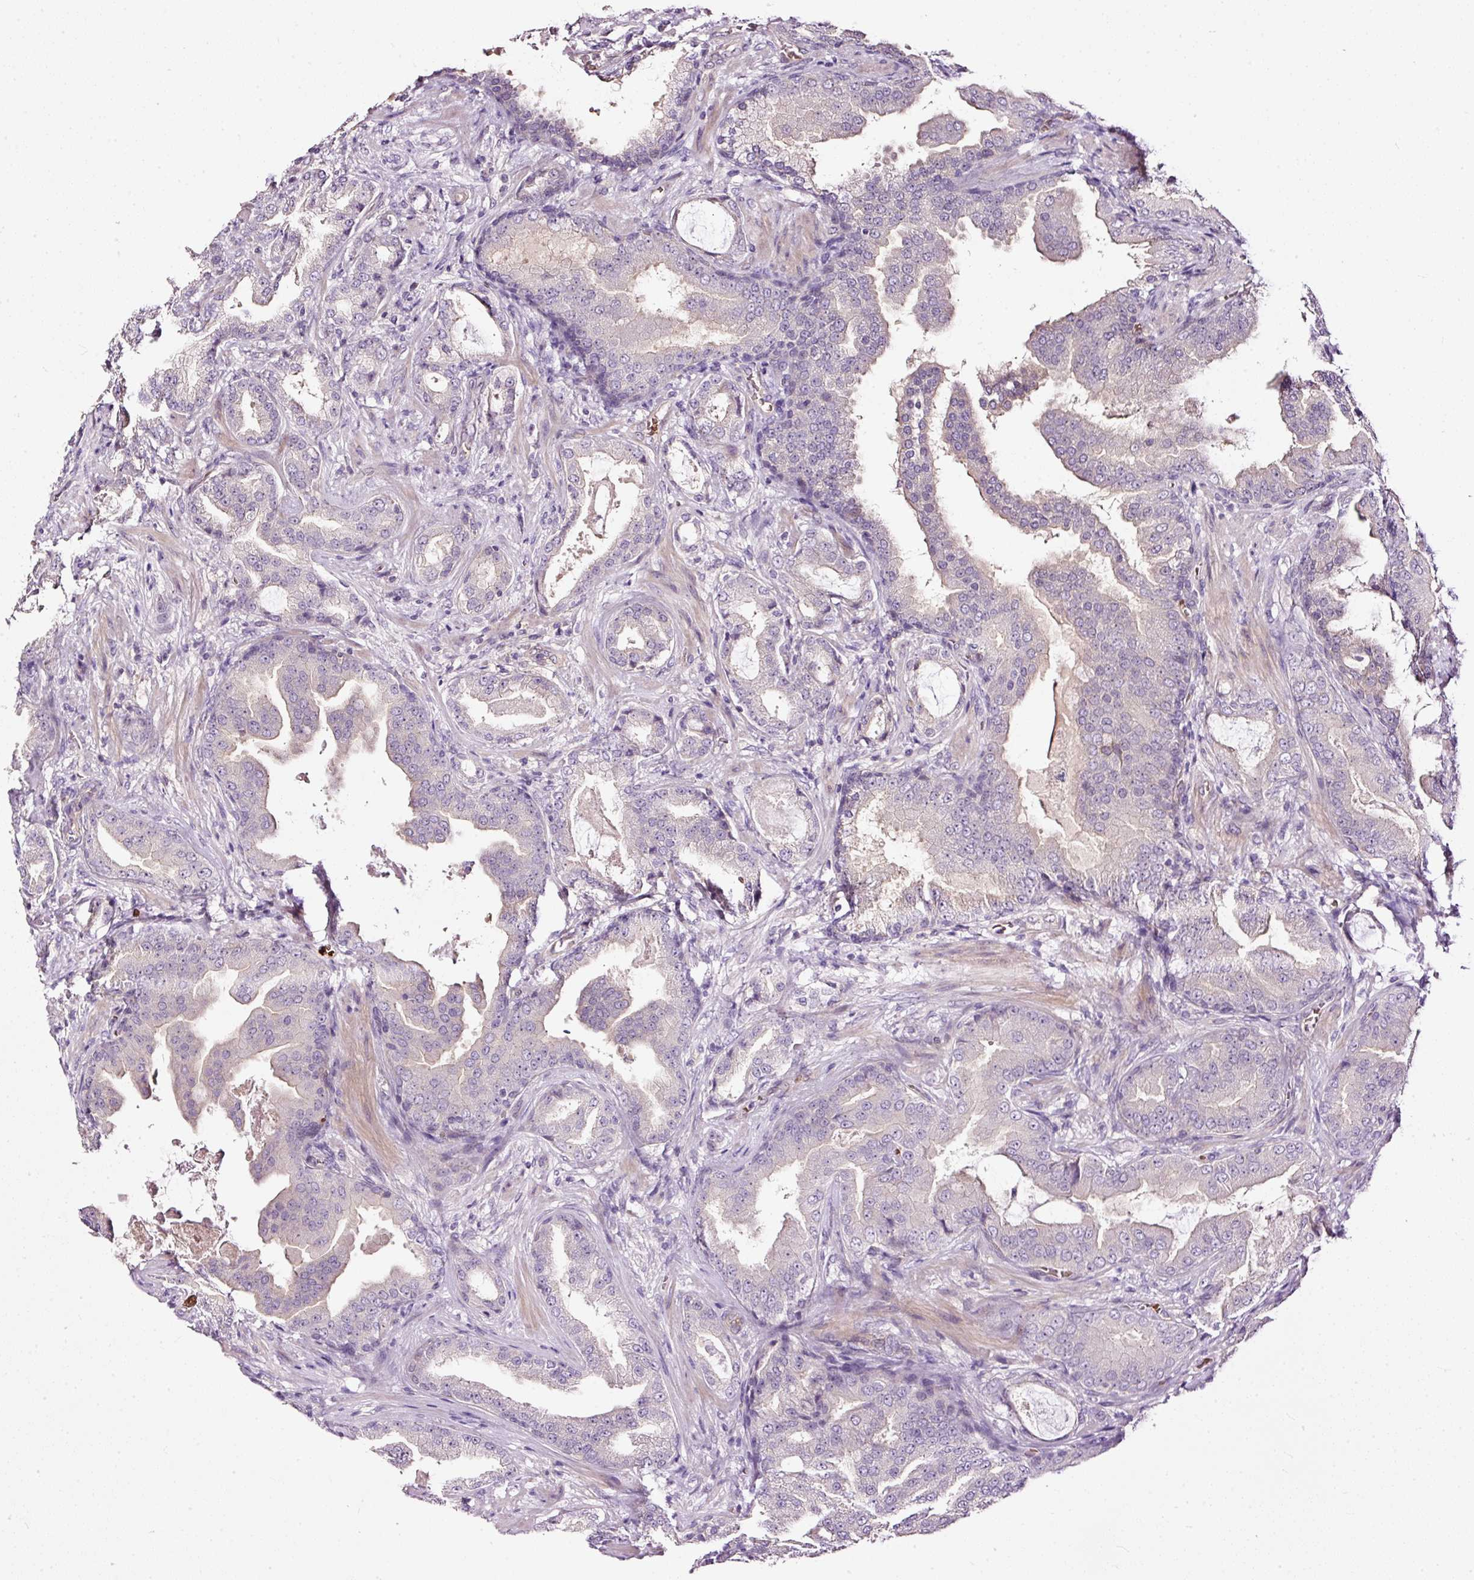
{"staining": {"intensity": "negative", "quantity": "none", "location": "none"}, "tissue": "prostate cancer", "cell_type": "Tumor cells", "image_type": "cancer", "snomed": [{"axis": "morphology", "description": "Adenocarcinoma, High grade"}, {"axis": "topography", "description": "Prostate"}], "caption": "Immunohistochemical staining of human adenocarcinoma (high-grade) (prostate) shows no significant staining in tumor cells.", "gene": "USHBP1", "patient": {"sex": "male", "age": 68}}